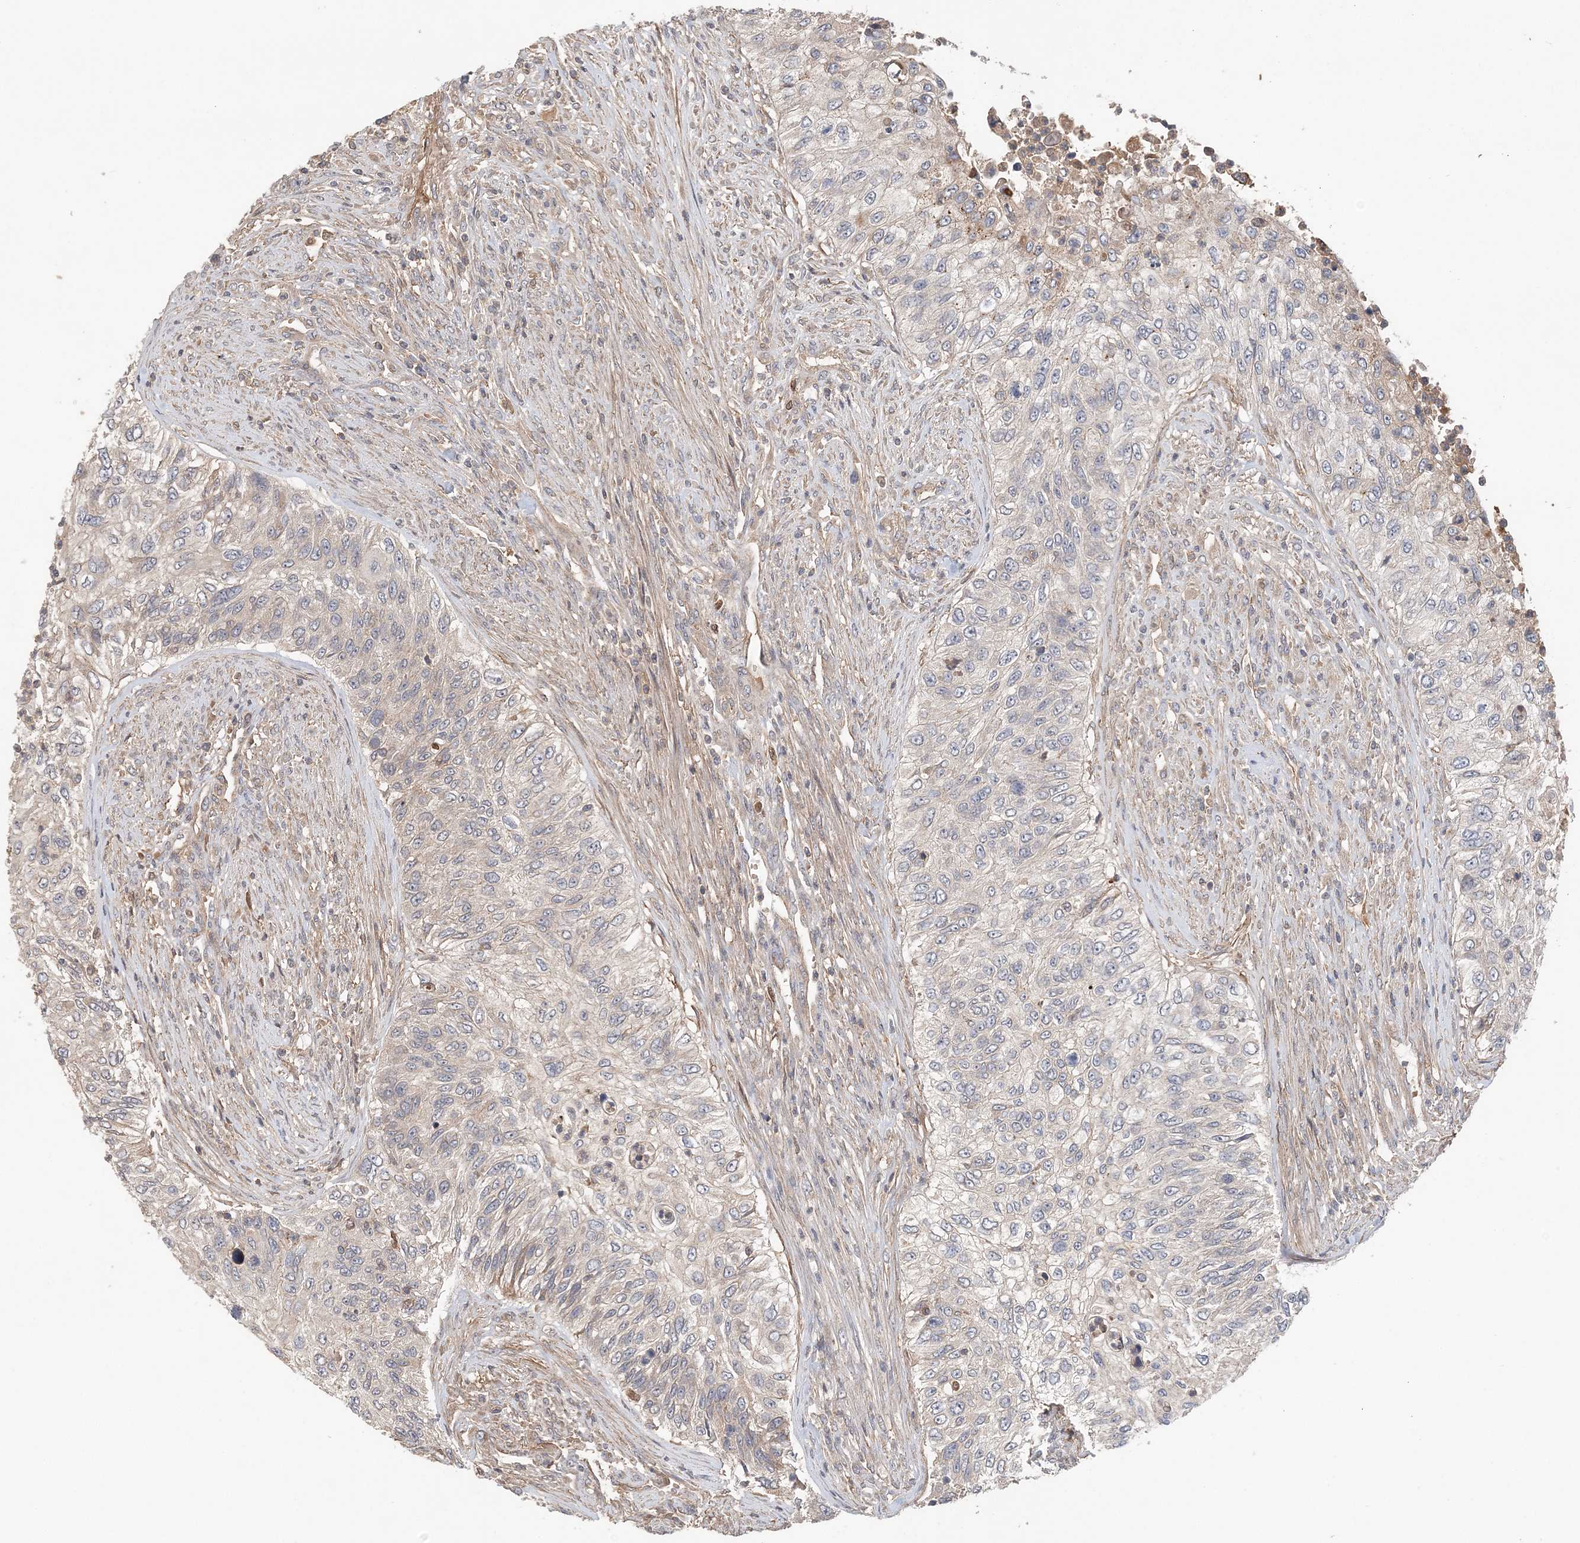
{"staining": {"intensity": "negative", "quantity": "none", "location": "none"}, "tissue": "urothelial cancer", "cell_type": "Tumor cells", "image_type": "cancer", "snomed": [{"axis": "morphology", "description": "Urothelial carcinoma, High grade"}, {"axis": "topography", "description": "Urinary bladder"}], "caption": "Immunohistochemistry of human urothelial cancer demonstrates no positivity in tumor cells.", "gene": "SYCP3", "patient": {"sex": "female", "age": 60}}